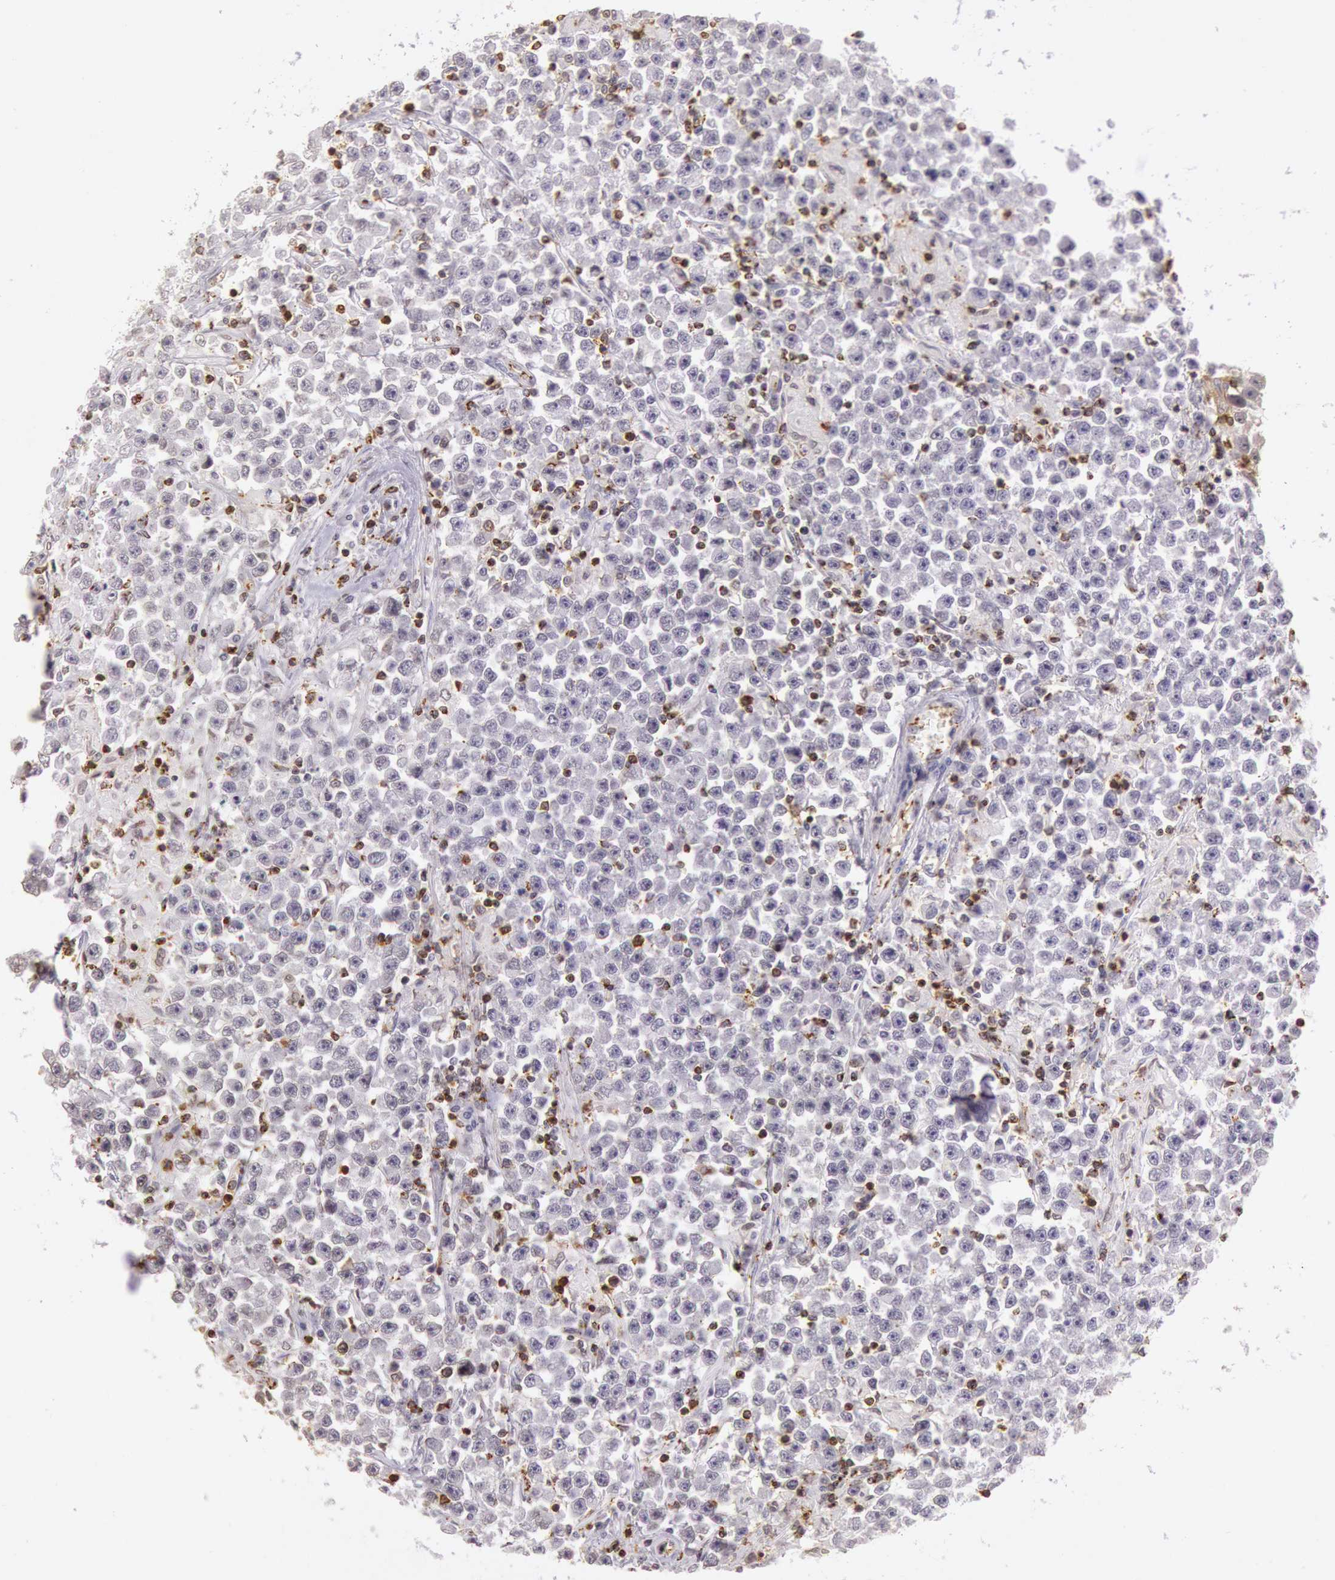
{"staining": {"intensity": "negative", "quantity": "none", "location": "none"}, "tissue": "testis cancer", "cell_type": "Tumor cells", "image_type": "cancer", "snomed": [{"axis": "morphology", "description": "Seminoma, NOS"}, {"axis": "topography", "description": "Testis"}], "caption": "DAB (3,3'-diaminobenzidine) immunohistochemical staining of testis cancer shows no significant positivity in tumor cells.", "gene": "HIF1A", "patient": {"sex": "male", "age": 33}}